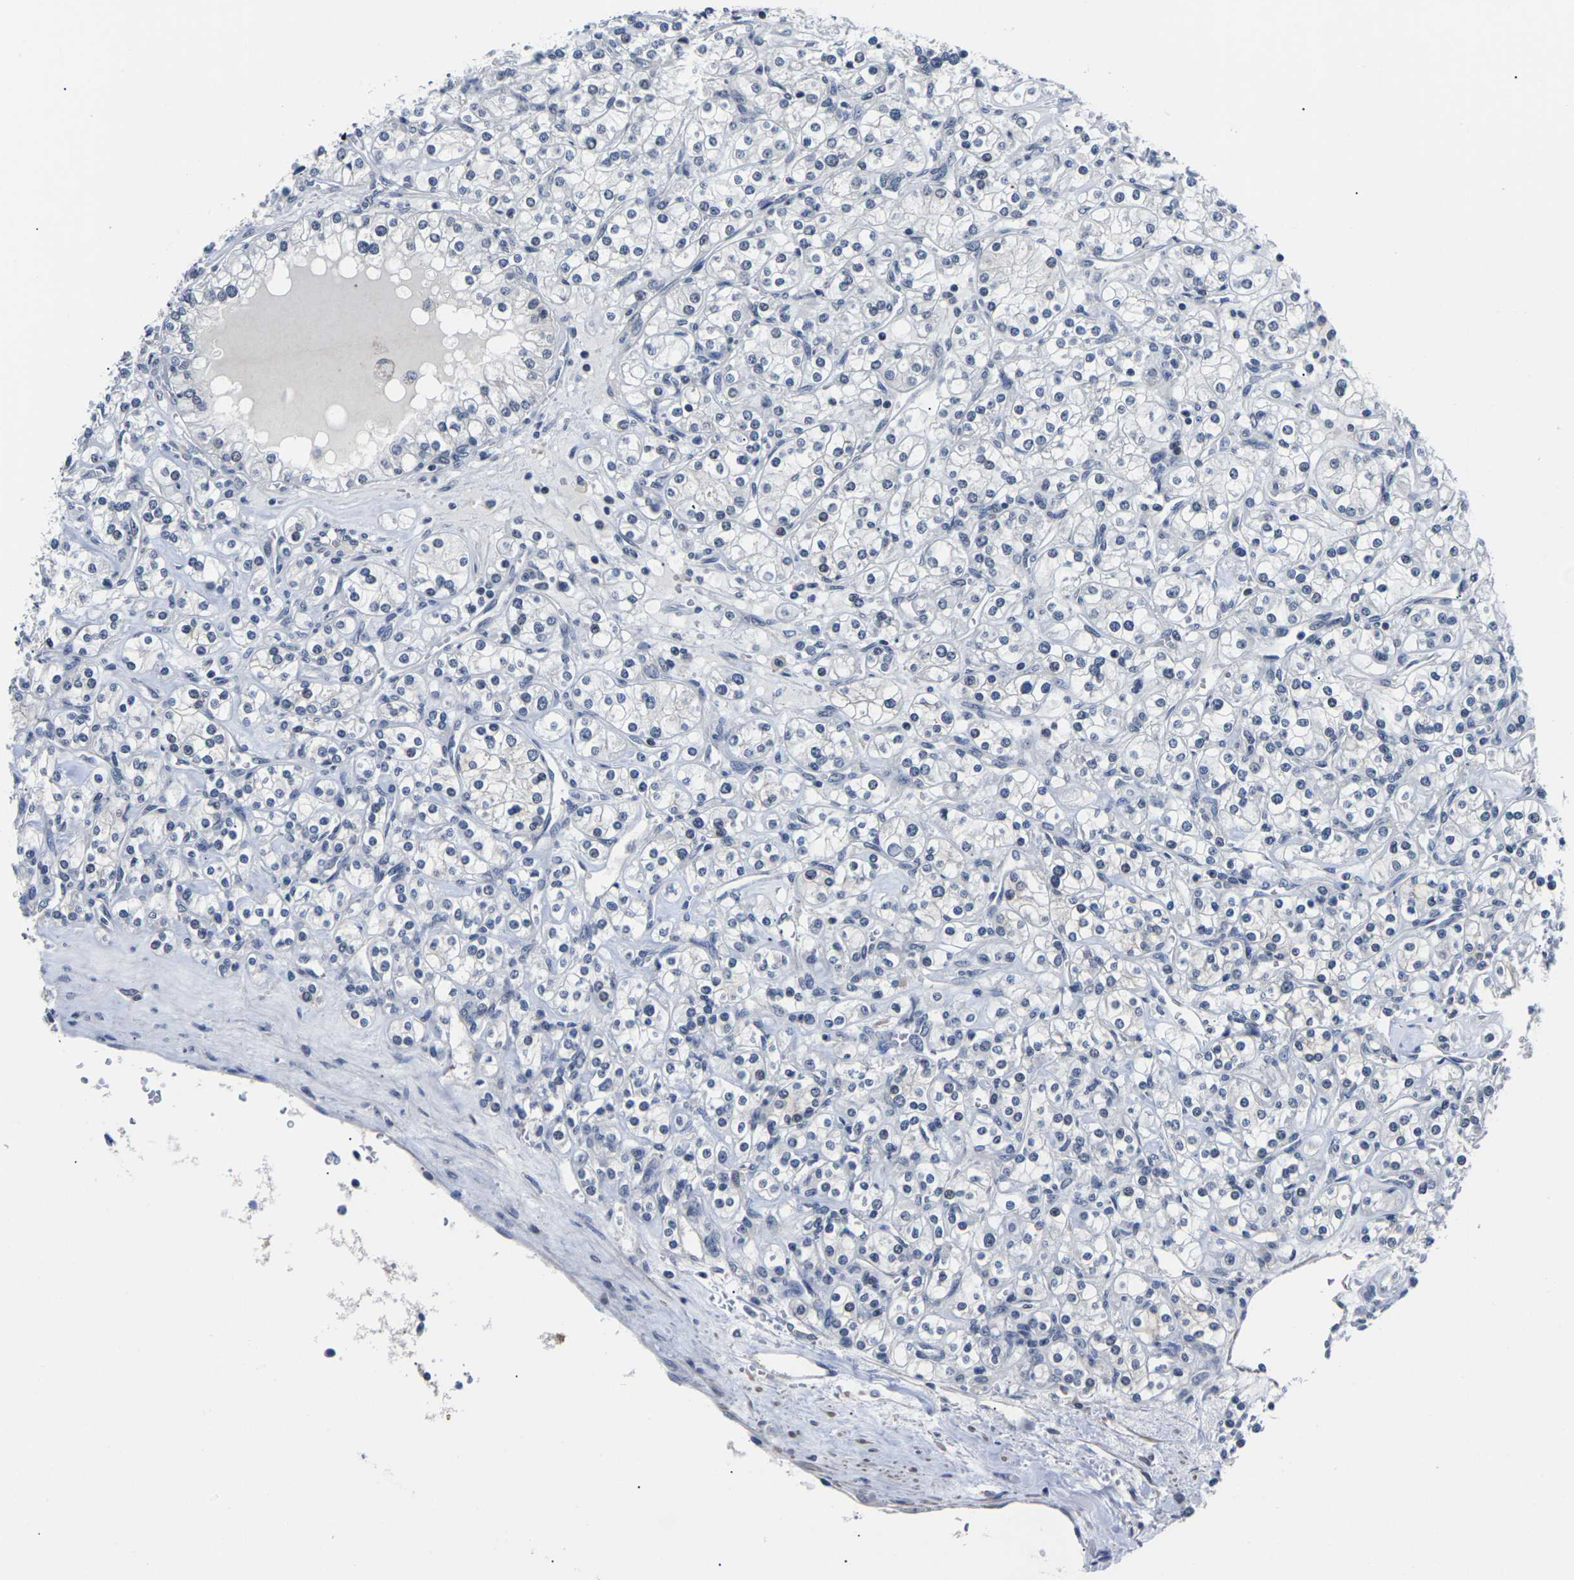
{"staining": {"intensity": "weak", "quantity": "<25%", "location": "cytoplasmic/membranous"}, "tissue": "renal cancer", "cell_type": "Tumor cells", "image_type": "cancer", "snomed": [{"axis": "morphology", "description": "Adenocarcinoma, NOS"}, {"axis": "topography", "description": "Kidney"}], "caption": "This histopathology image is of renal cancer stained with immunohistochemistry to label a protein in brown with the nuclei are counter-stained blue. There is no staining in tumor cells.", "gene": "ST6GAL2", "patient": {"sex": "male", "age": 77}}